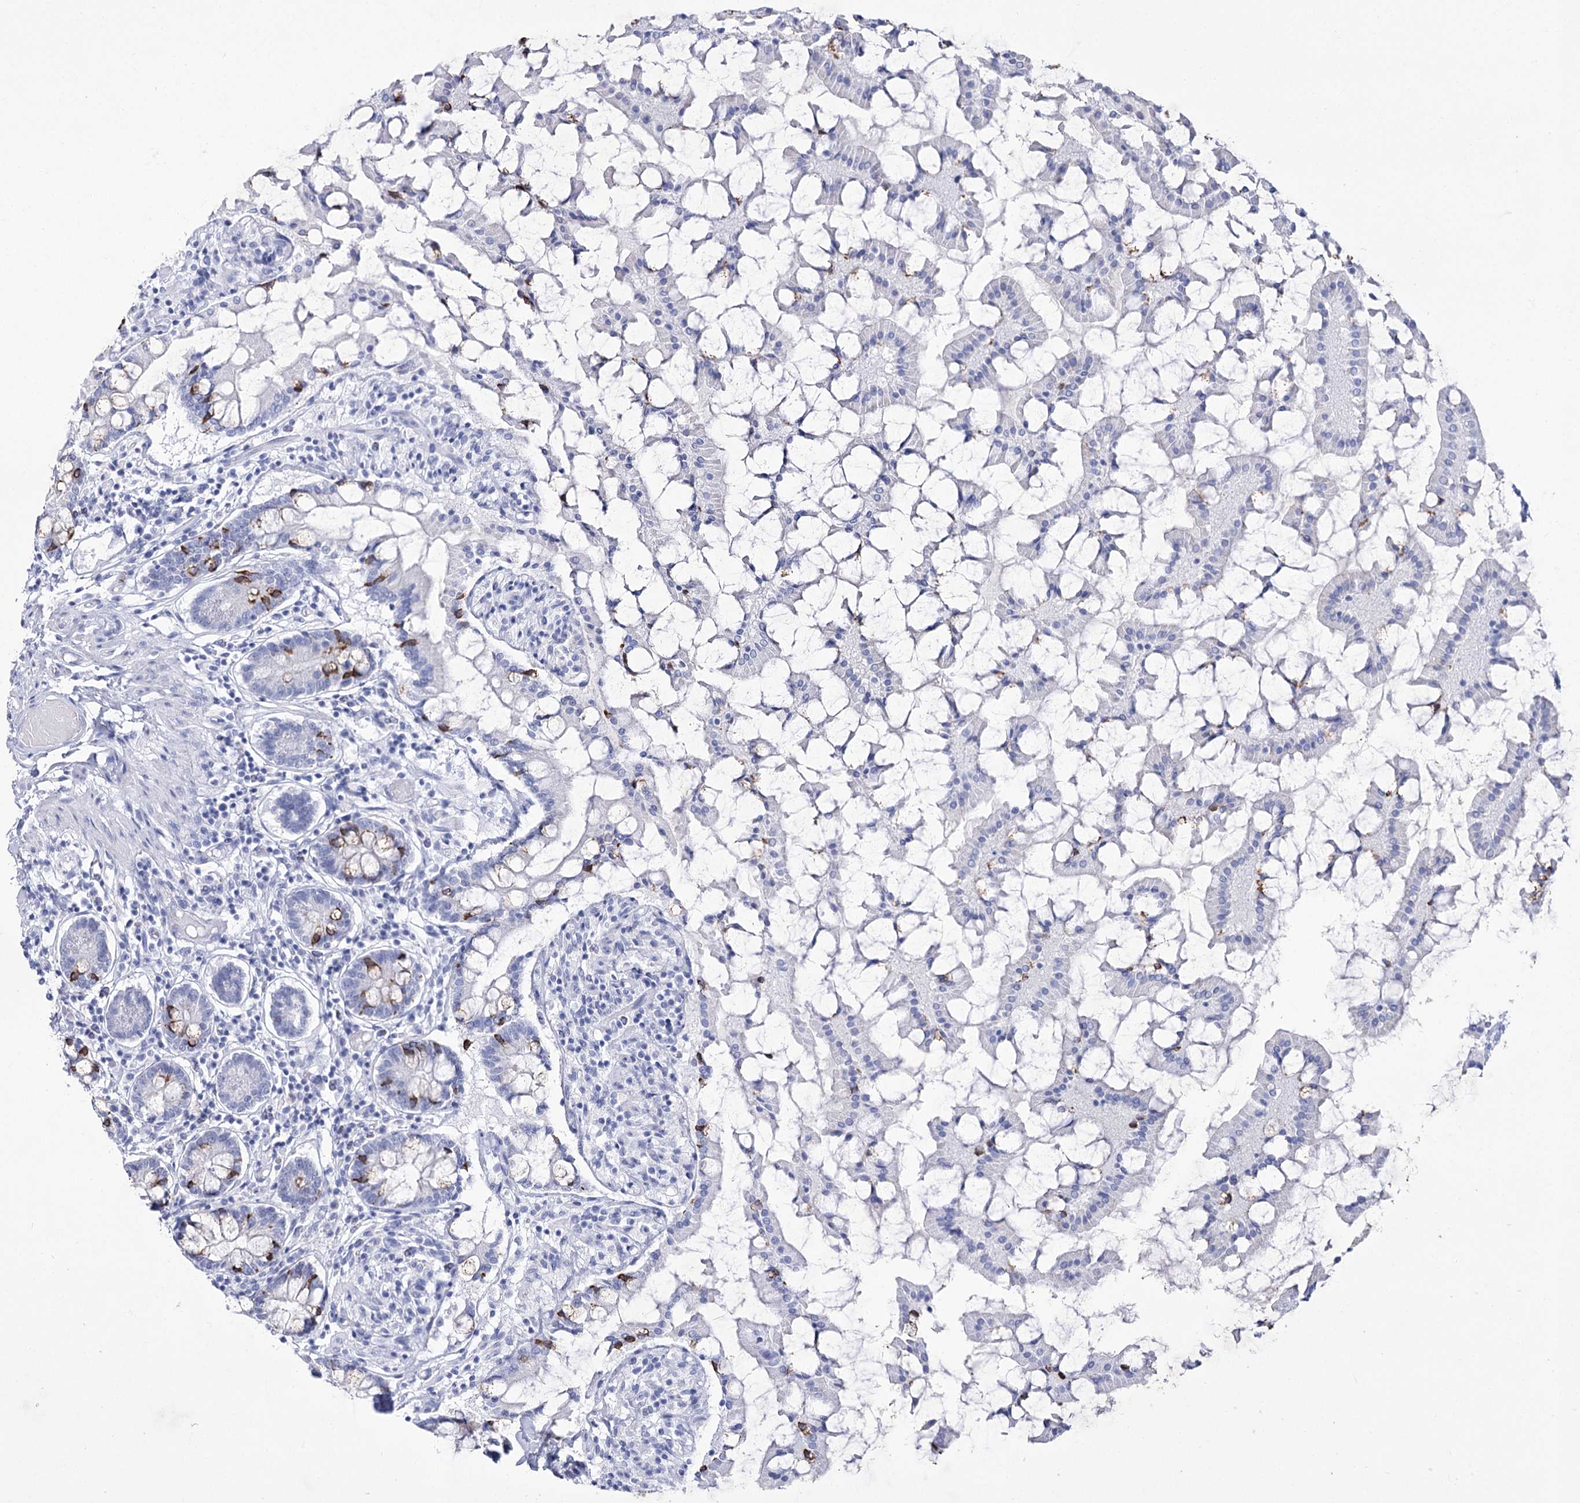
{"staining": {"intensity": "strong", "quantity": "<25%", "location": "cytoplasmic/membranous"}, "tissue": "small intestine", "cell_type": "Glandular cells", "image_type": "normal", "snomed": [{"axis": "morphology", "description": "Normal tissue, NOS"}, {"axis": "topography", "description": "Small intestine"}], "caption": "Glandular cells show medium levels of strong cytoplasmic/membranous expression in about <25% of cells in benign human small intestine. The staining is performed using DAB (3,3'-diaminobenzidine) brown chromogen to label protein expression. The nuclei are counter-stained blue using hematoxylin.", "gene": "RNF186", "patient": {"sex": "male", "age": 41}}